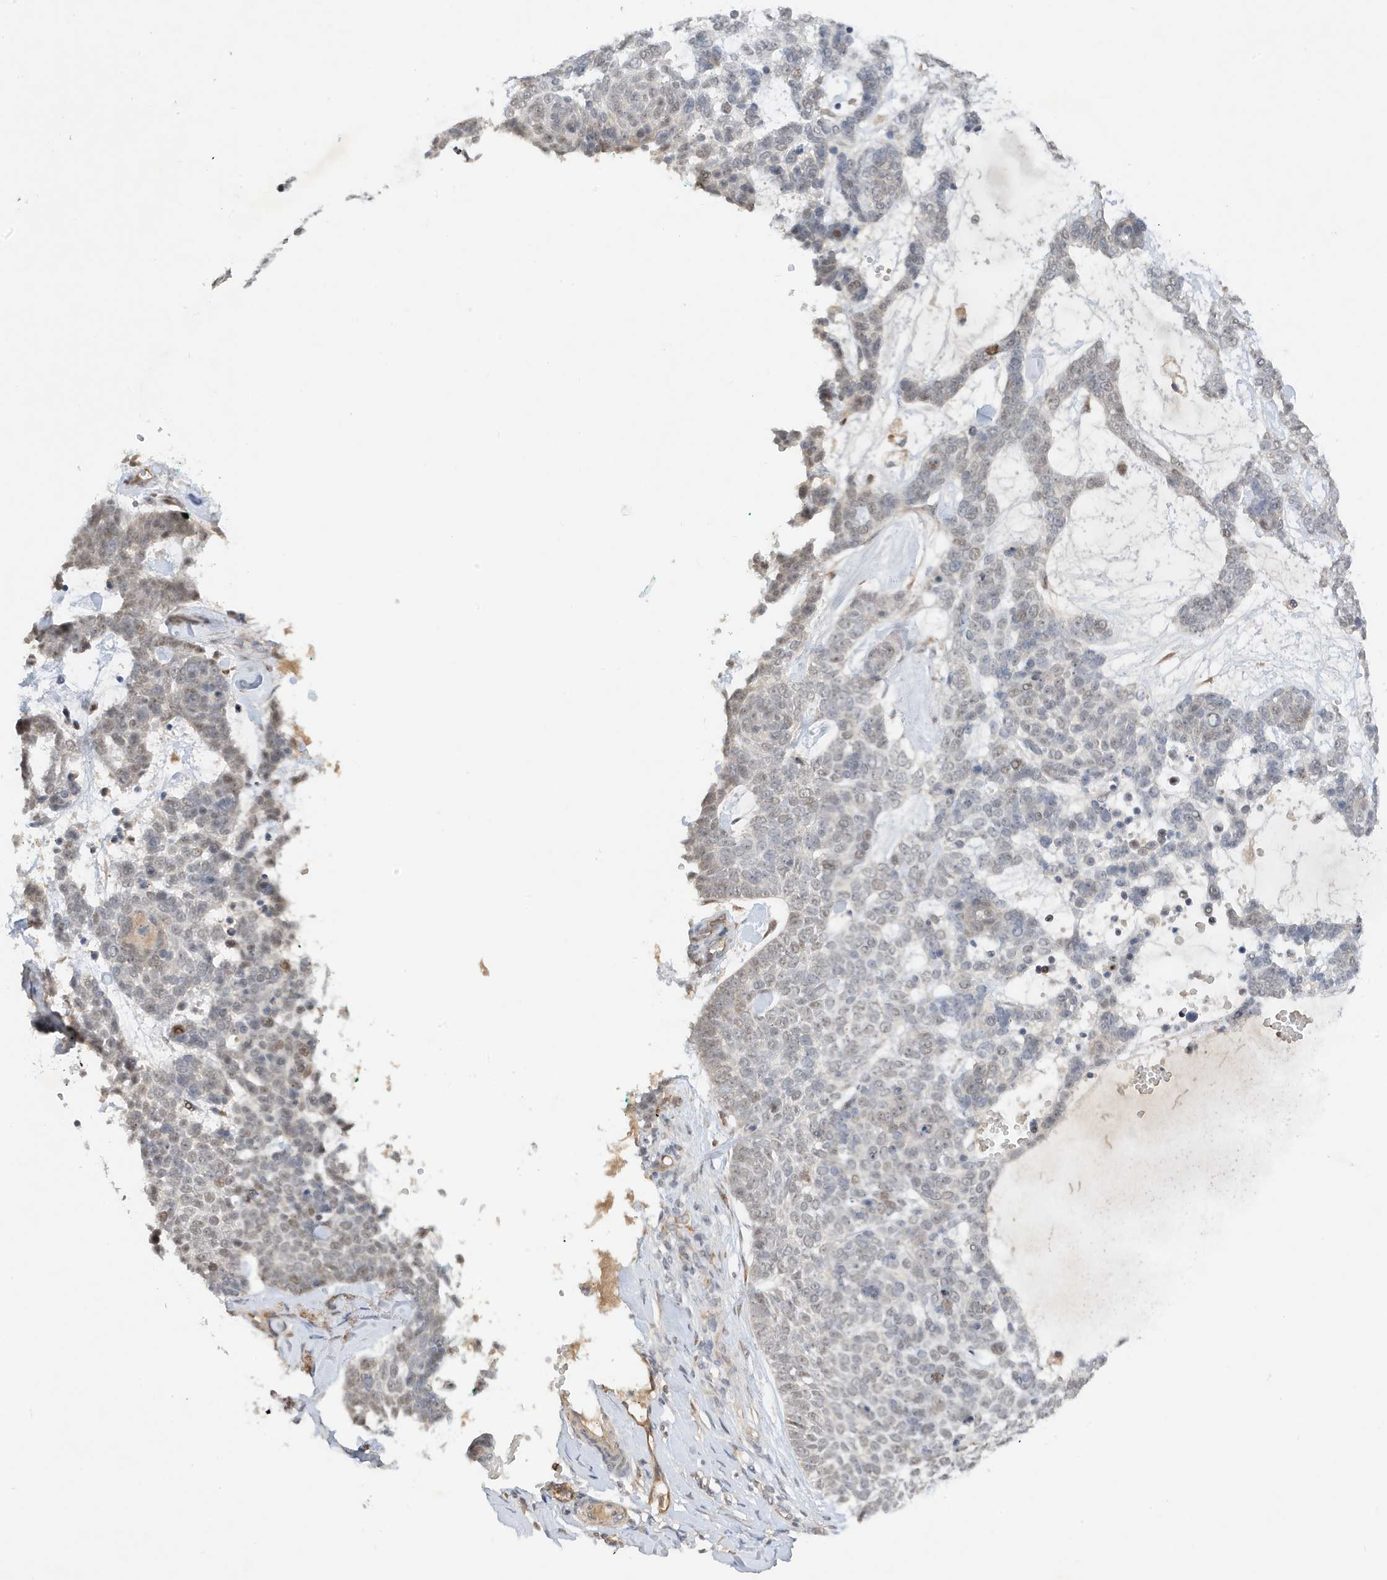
{"staining": {"intensity": "weak", "quantity": "<25%", "location": "nuclear"}, "tissue": "skin cancer", "cell_type": "Tumor cells", "image_type": "cancer", "snomed": [{"axis": "morphology", "description": "Basal cell carcinoma"}, {"axis": "topography", "description": "Skin"}], "caption": "IHC histopathology image of human basal cell carcinoma (skin) stained for a protein (brown), which demonstrates no expression in tumor cells.", "gene": "MAST3", "patient": {"sex": "female", "age": 81}}